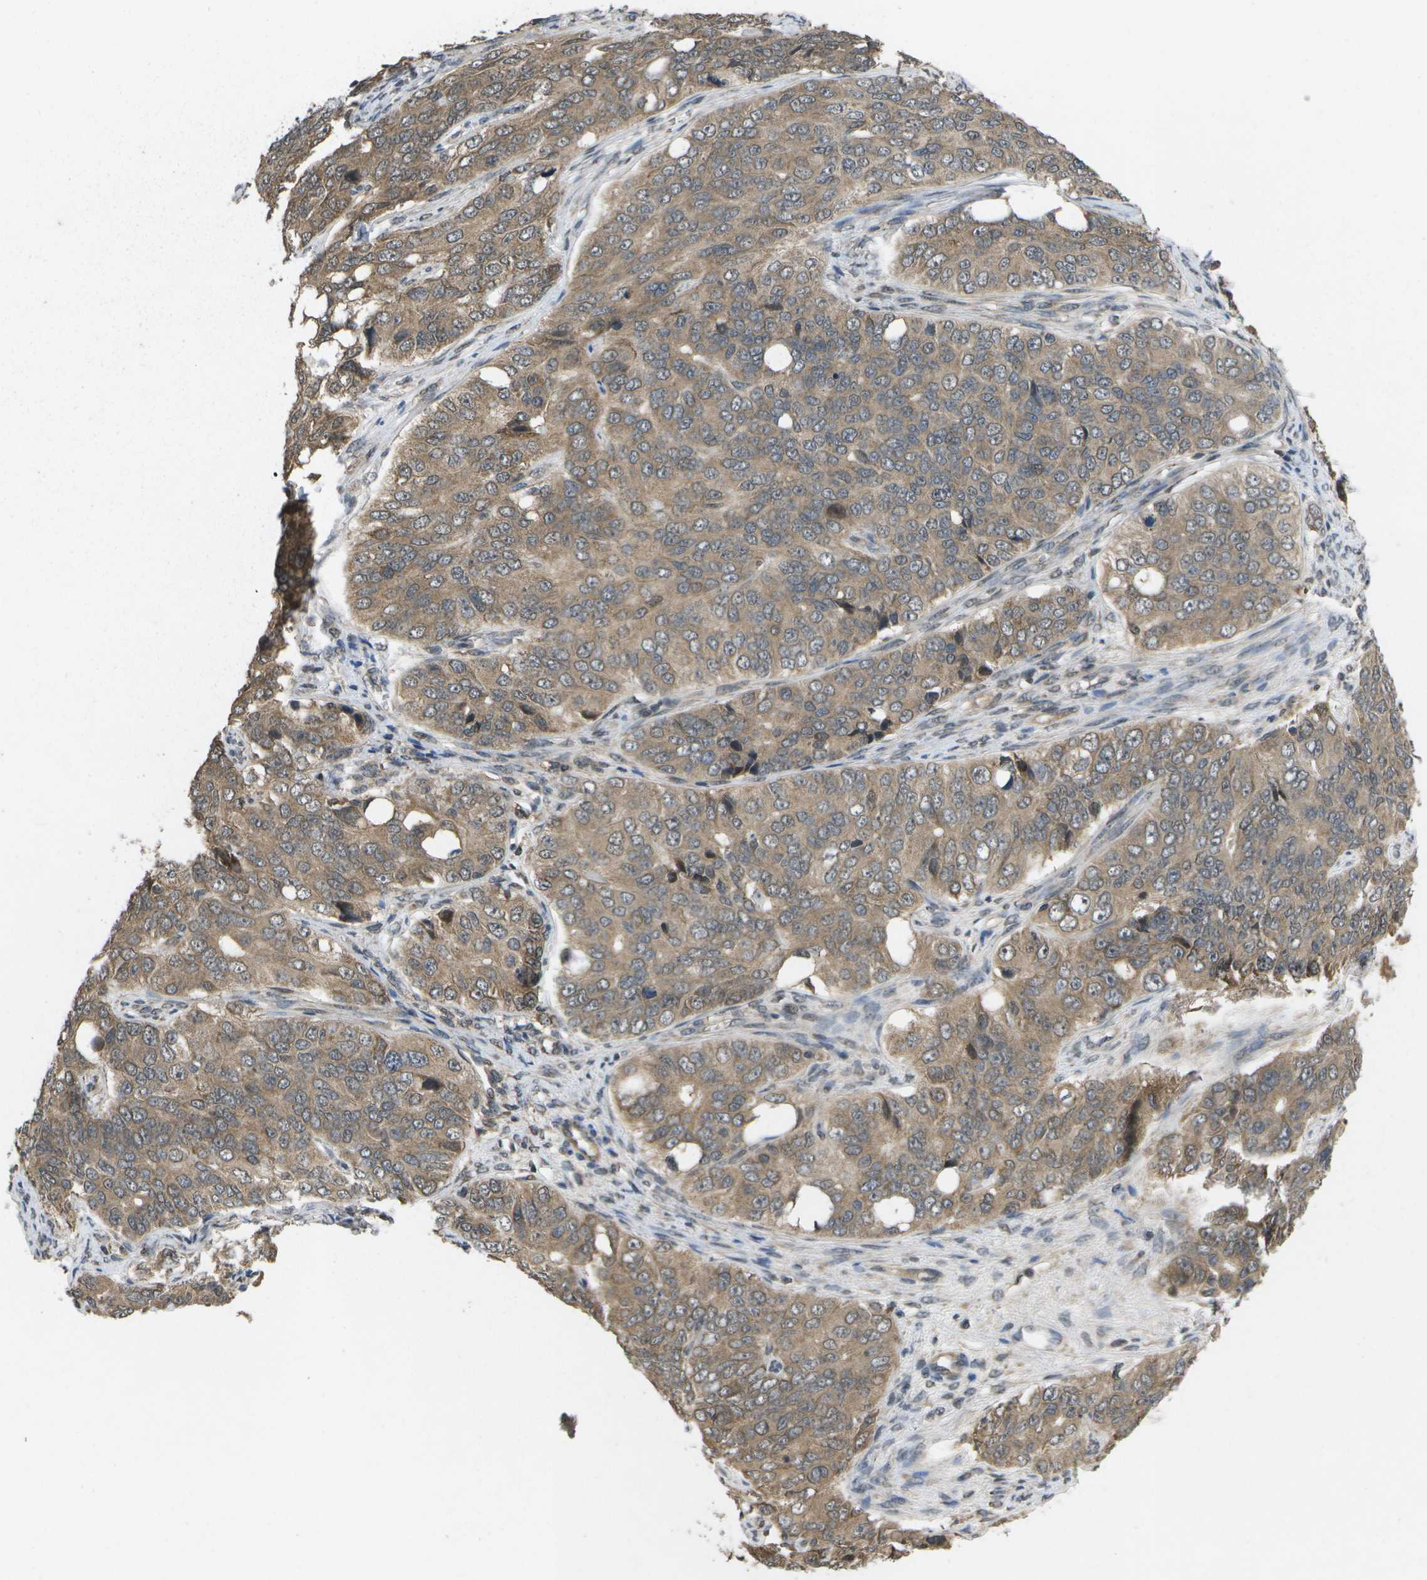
{"staining": {"intensity": "moderate", "quantity": ">75%", "location": "cytoplasmic/membranous"}, "tissue": "ovarian cancer", "cell_type": "Tumor cells", "image_type": "cancer", "snomed": [{"axis": "morphology", "description": "Carcinoma, endometroid"}, {"axis": "topography", "description": "Ovary"}], "caption": "This histopathology image shows immunohistochemistry (IHC) staining of ovarian cancer (endometroid carcinoma), with medium moderate cytoplasmic/membranous positivity in about >75% of tumor cells.", "gene": "ALAS1", "patient": {"sex": "female", "age": 51}}